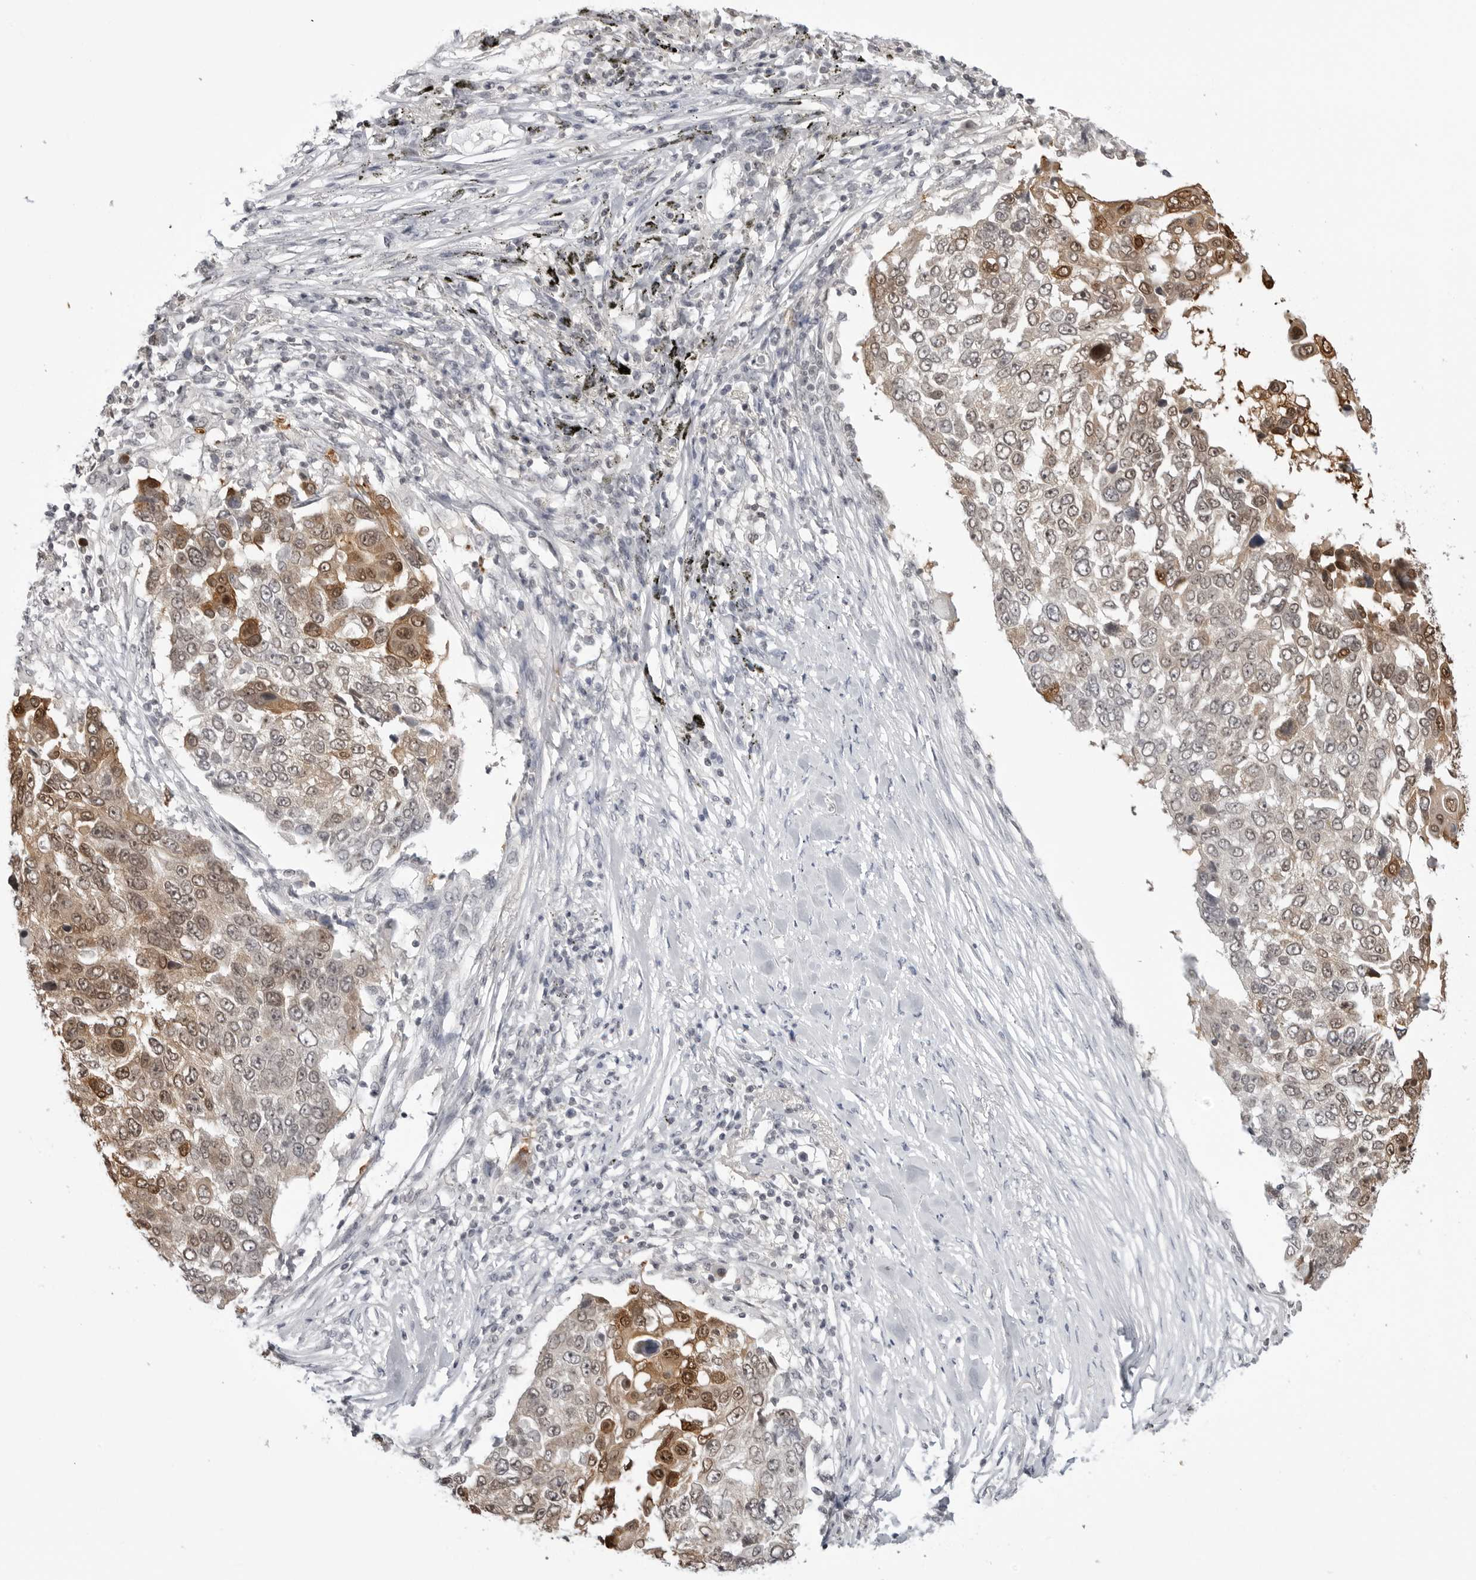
{"staining": {"intensity": "moderate", "quantity": ">75%", "location": "cytoplasmic/membranous,nuclear"}, "tissue": "lung cancer", "cell_type": "Tumor cells", "image_type": "cancer", "snomed": [{"axis": "morphology", "description": "Squamous cell carcinoma, NOS"}, {"axis": "topography", "description": "Lung"}], "caption": "About >75% of tumor cells in lung cancer (squamous cell carcinoma) reveal moderate cytoplasmic/membranous and nuclear protein positivity as visualized by brown immunohistochemical staining.", "gene": "YWHAG", "patient": {"sex": "male", "age": 66}}